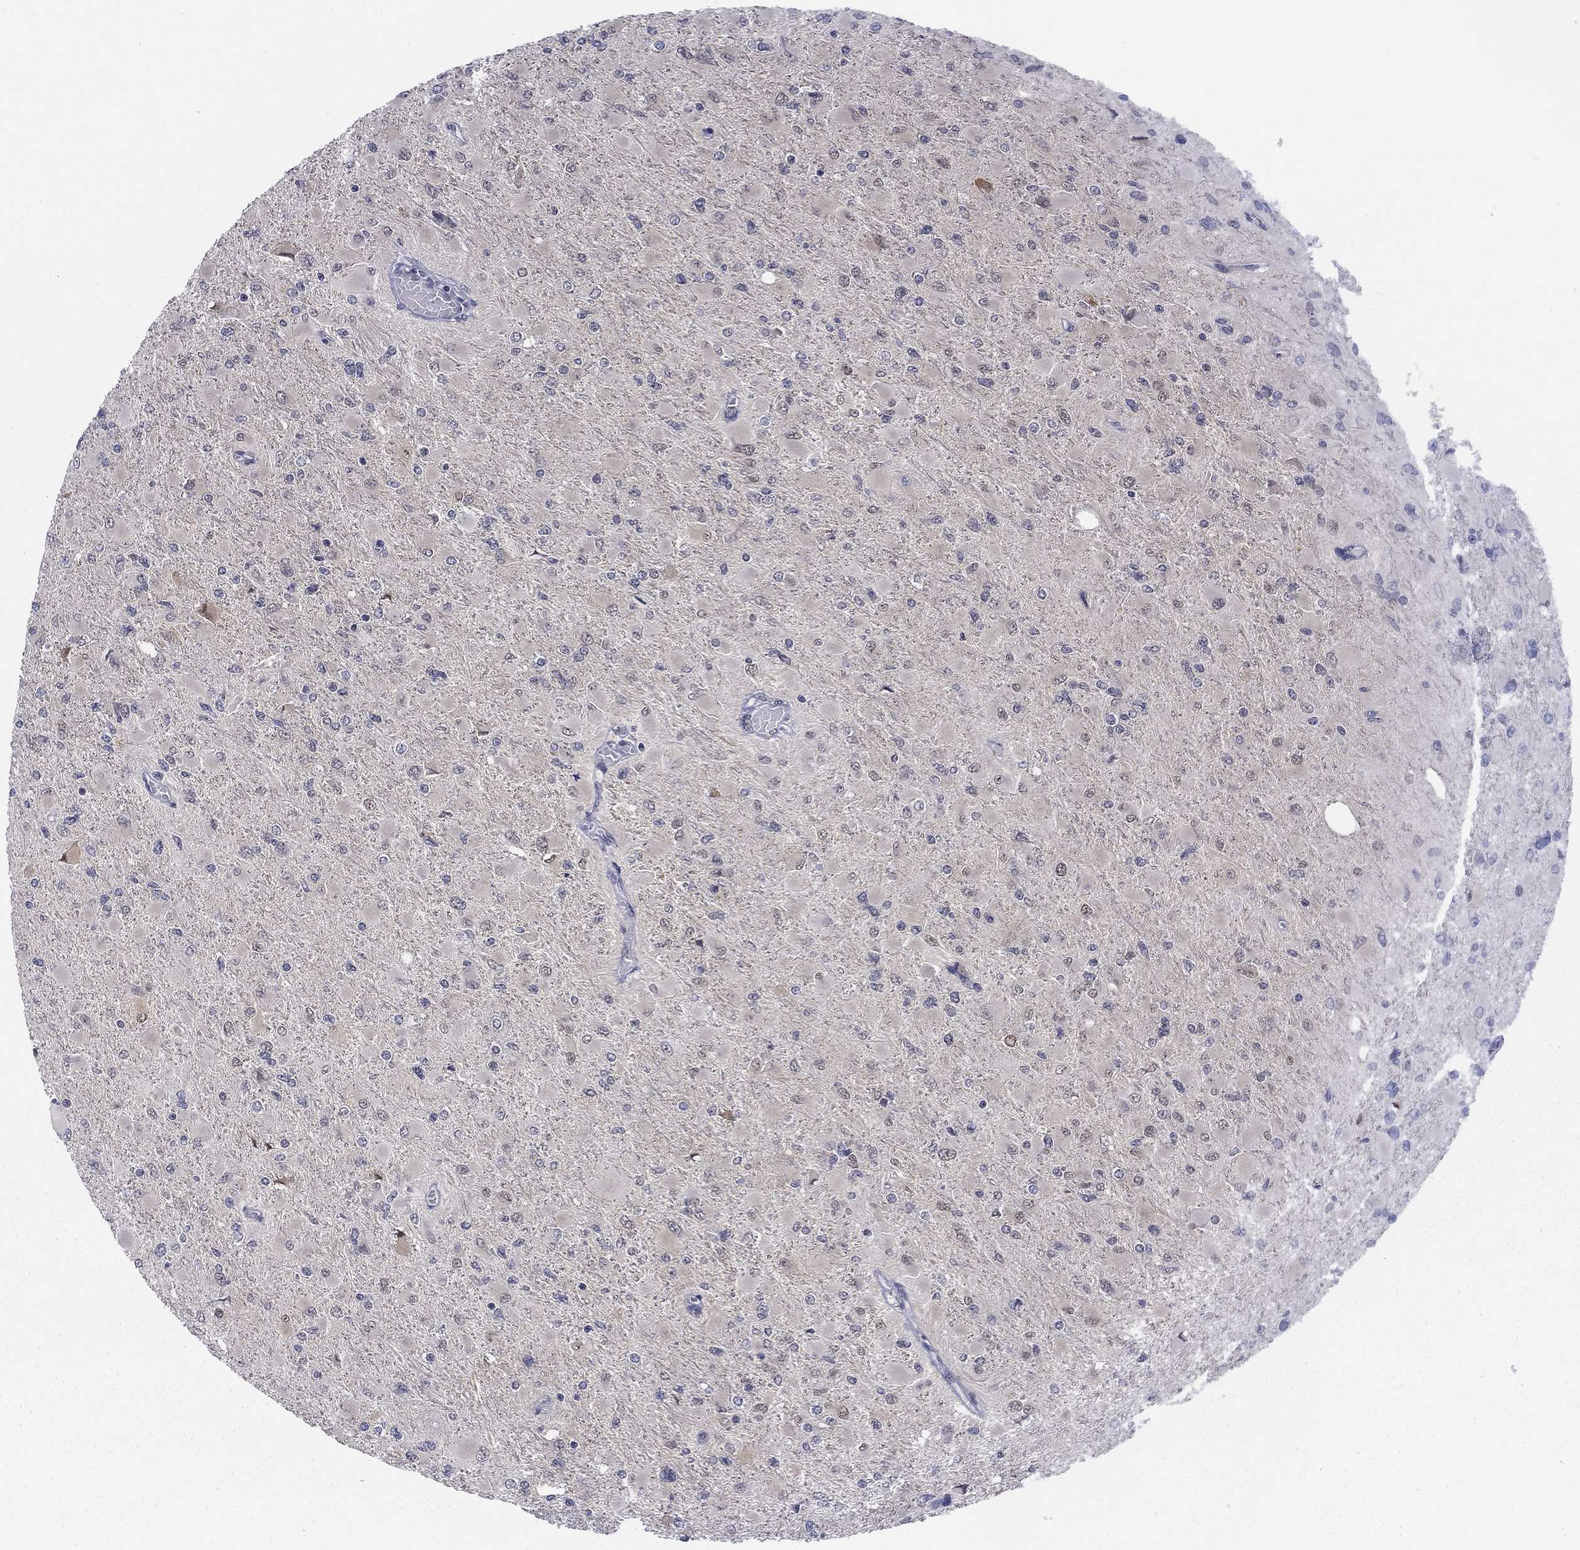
{"staining": {"intensity": "weak", "quantity": "<25%", "location": "nuclear"}, "tissue": "glioma", "cell_type": "Tumor cells", "image_type": "cancer", "snomed": [{"axis": "morphology", "description": "Glioma, malignant, High grade"}, {"axis": "topography", "description": "Cerebral cortex"}], "caption": "This is an immunohistochemistry histopathology image of malignant high-grade glioma. There is no staining in tumor cells.", "gene": "TIGD4", "patient": {"sex": "female", "age": 36}}